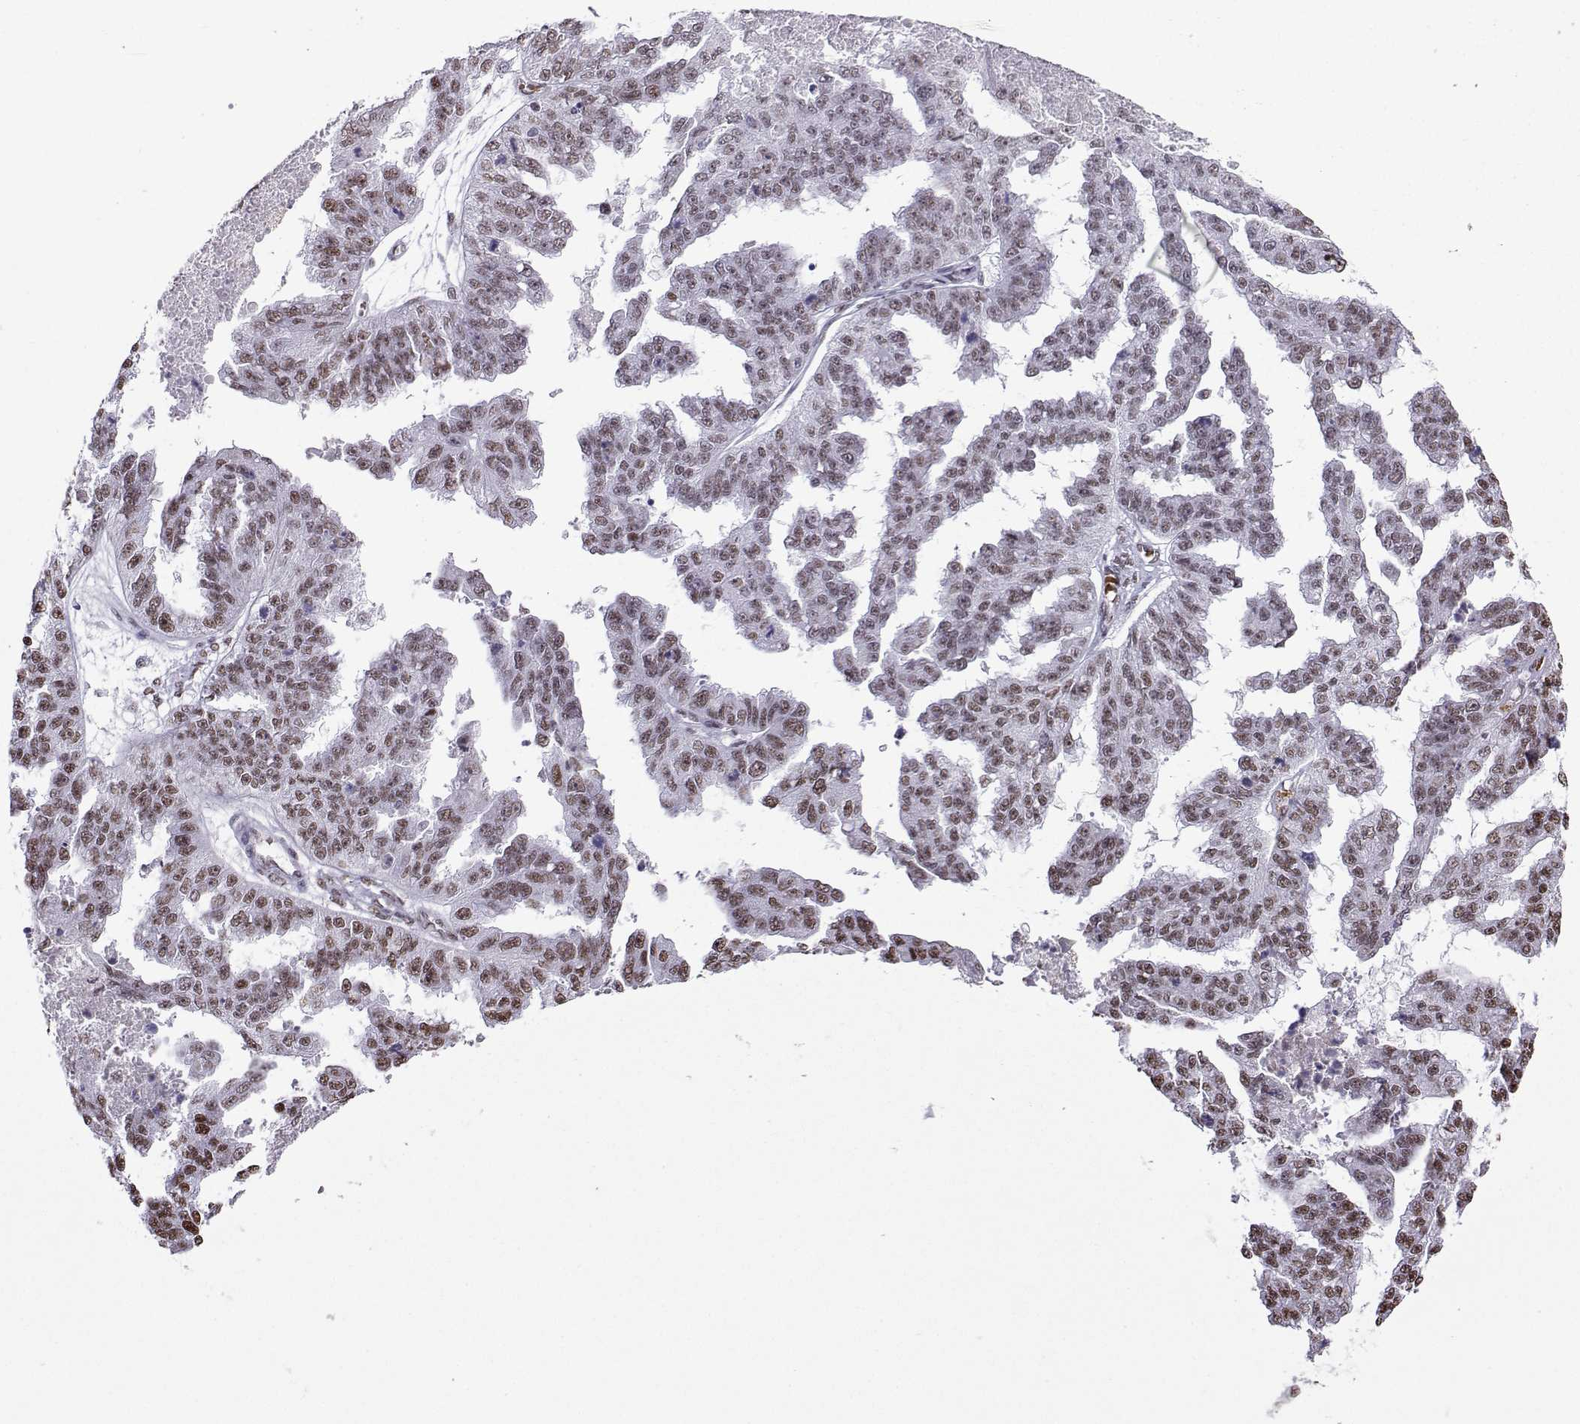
{"staining": {"intensity": "moderate", "quantity": "25%-75%", "location": "nuclear"}, "tissue": "ovarian cancer", "cell_type": "Tumor cells", "image_type": "cancer", "snomed": [{"axis": "morphology", "description": "Cystadenocarcinoma, serous, NOS"}, {"axis": "topography", "description": "Ovary"}], "caption": "A brown stain highlights moderate nuclear staining of a protein in serous cystadenocarcinoma (ovarian) tumor cells. Immunohistochemistry stains the protein in brown and the nuclei are stained blue.", "gene": "CCNK", "patient": {"sex": "female", "age": 58}}